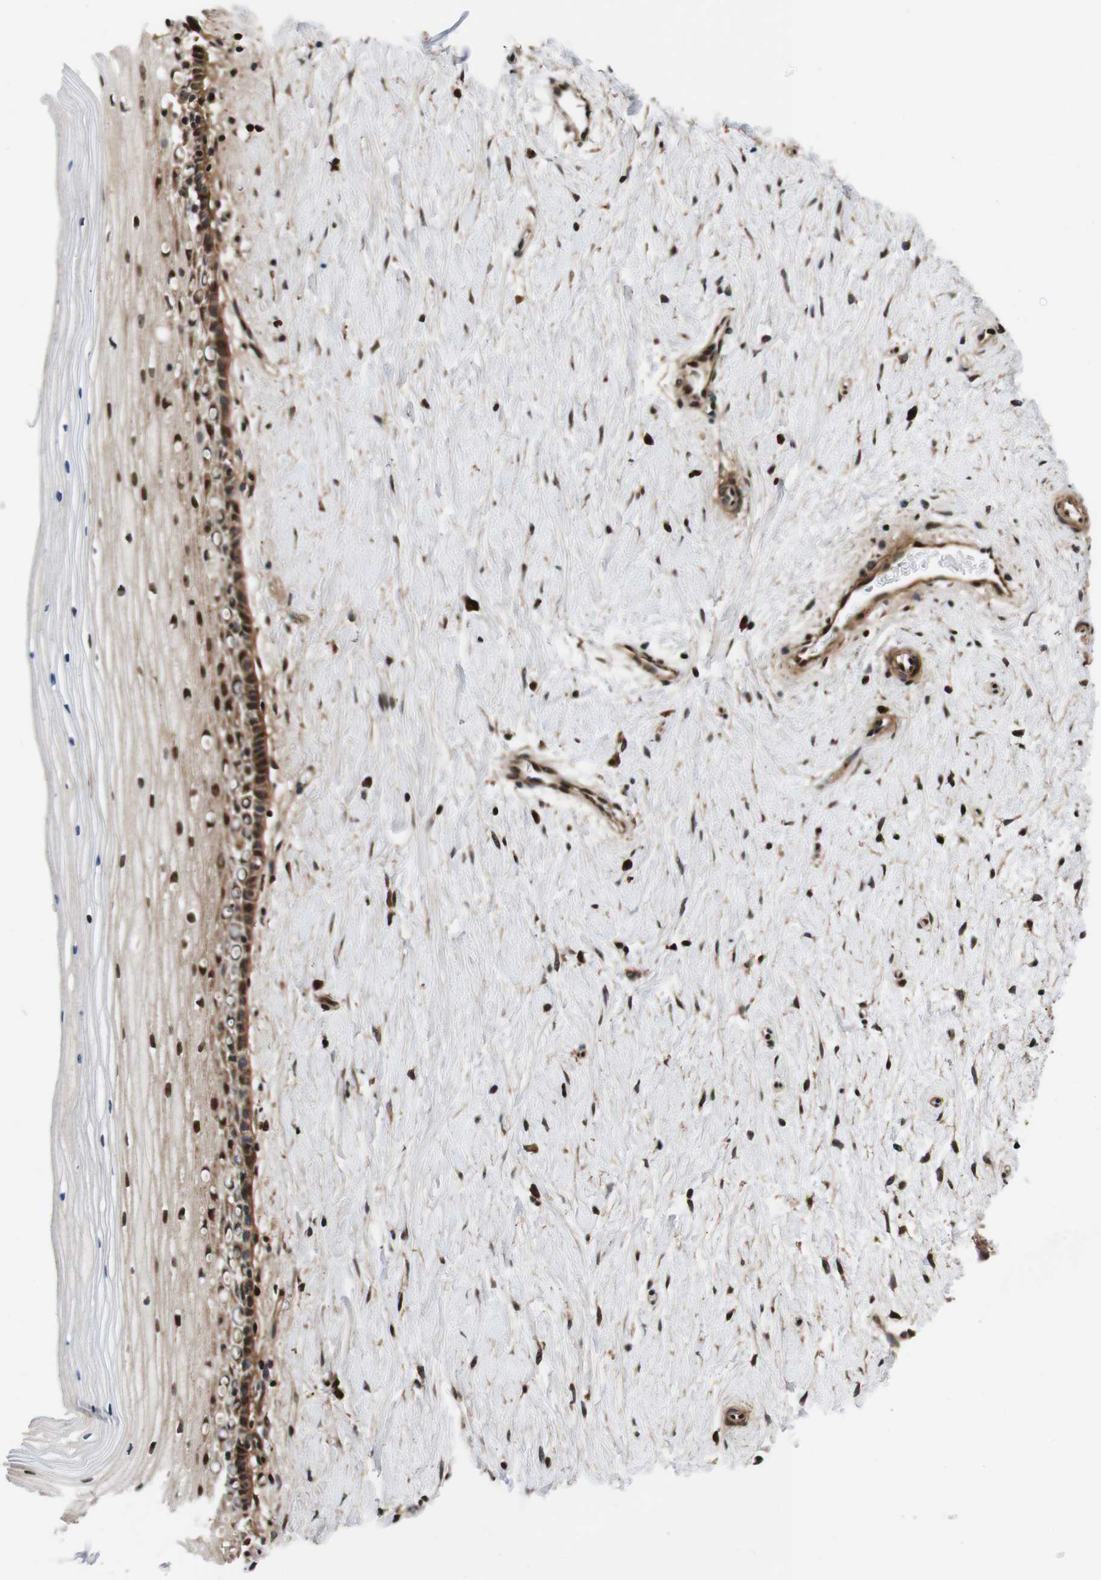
{"staining": {"intensity": "strong", "quantity": ">75%", "location": "cytoplasmic/membranous,nuclear"}, "tissue": "cervix", "cell_type": "Glandular cells", "image_type": "normal", "snomed": [{"axis": "morphology", "description": "Normal tissue, NOS"}, {"axis": "topography", "description": "Cervix"}], "caption": "This is an image of immunohistochemistry staining of normal cervix, which shows strong positivity in the cytoplasmic/membranous,nuclear of glandular cells.", "gene": "LRP4", "patient": {"sex": "female", "age": 39}}